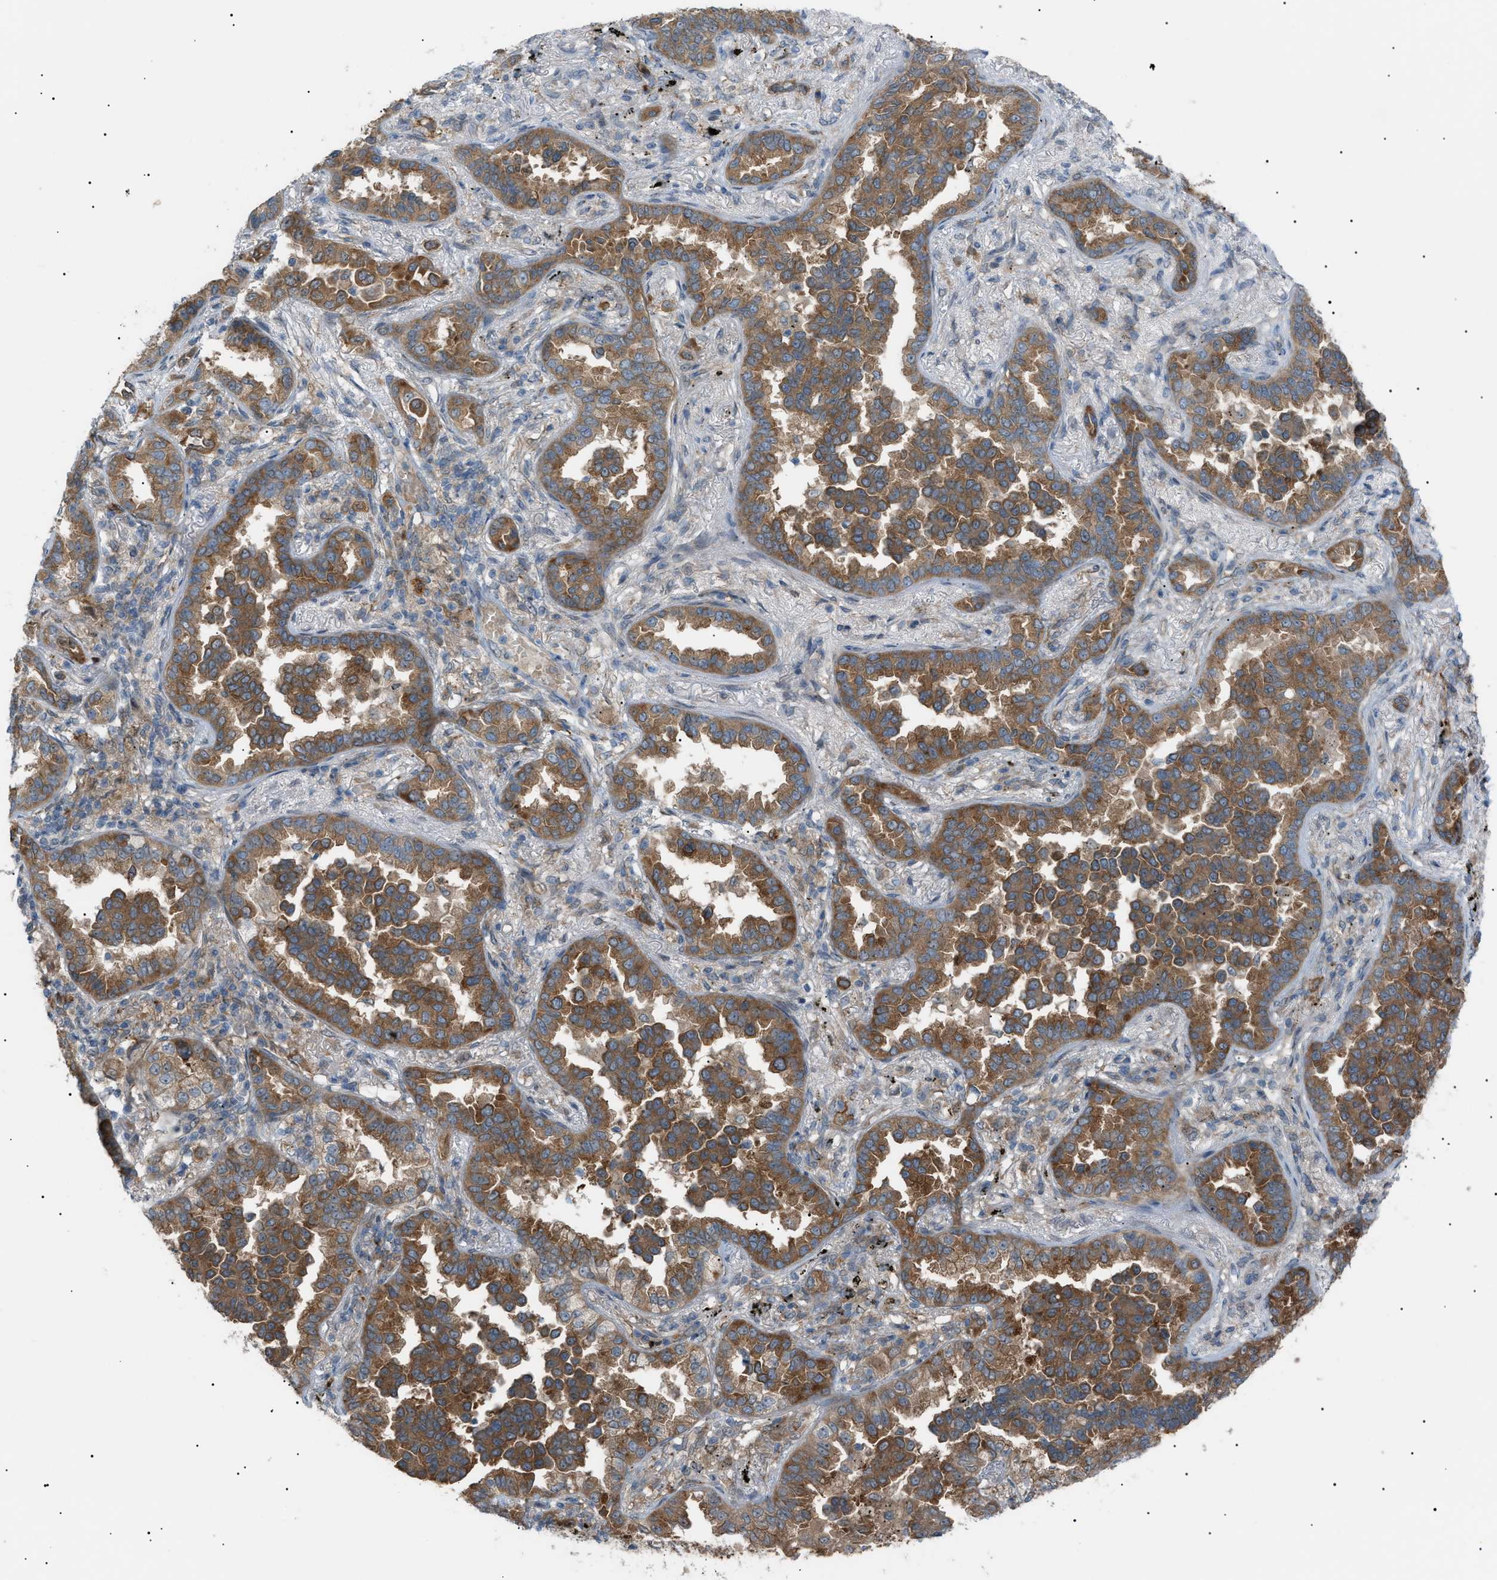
{"staining": {"intensity": "moderate", "quantity": "25%-75%", "location": "cytoplasmic/membranous"}, "tissue": "lung cancer", "cell_type": "Tumor cells", "image_type": "cancer", "snomed": [{"axis": "morphology", "description": "Normal tissue, NOS"}, {"axis": "morphology", "description": "Adenocarcinoma, NOS"}, {"axis": "topography", "description": "Lung"}], "caption": "Immunohistochemistry (IHC) (DAB (3,3'-diaminobenzidine)) staining of human lung cancer shows moderate cytoplasmic/membranous protein staining in about 25%-75% of tumor cells.", "gene": "LPIN2", "patient": {"sex": "male", "age": 59}}